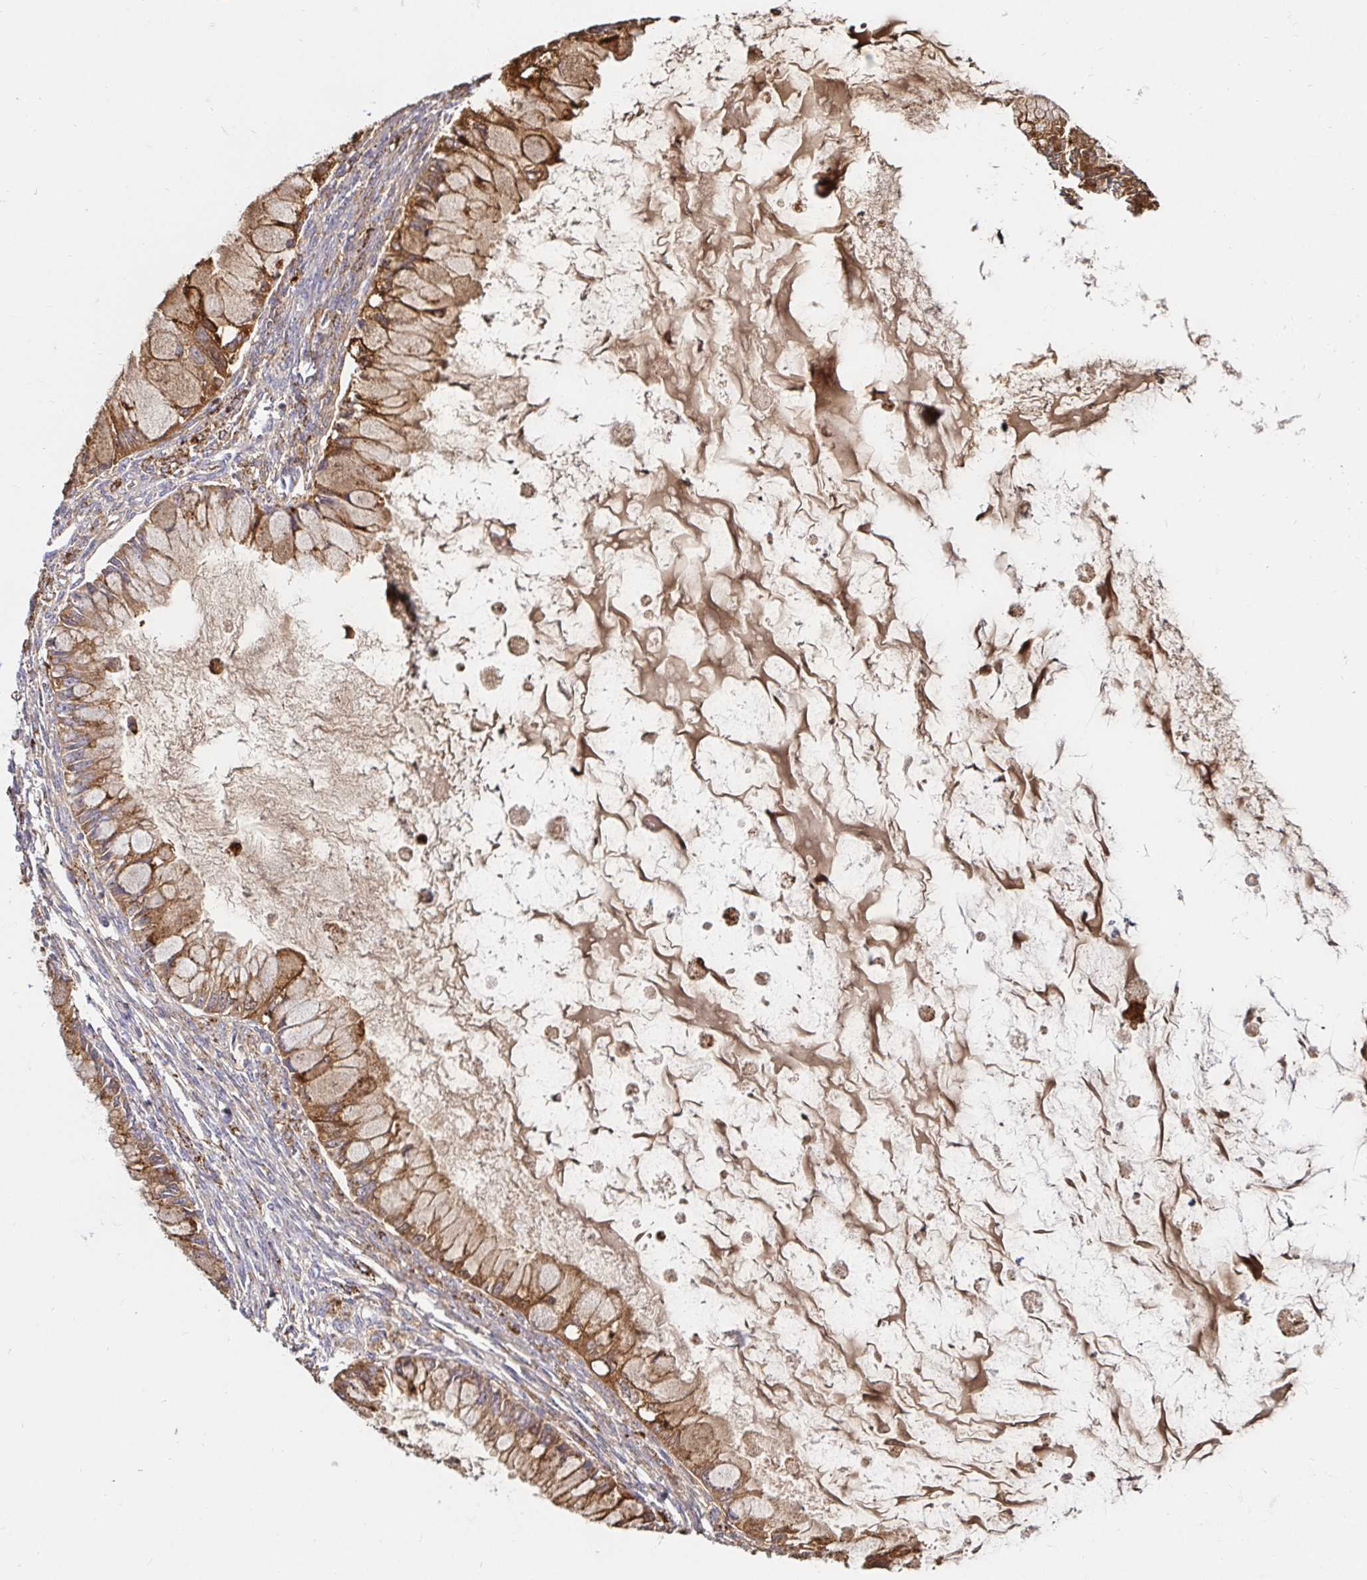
{"staining": {"intensity": "moderate", "quantity": ">75%", "location": "cytoplasmic/membranous"}, "tissue": "ovarian cancer", "cell_type": "Tumor cells", "image_type": "cancer", "snomed": [{"axis": "morphology", "description": "Cystadenocarcinoma, mucinous, NOS"}, {"axis": "topography", "description": "Ovary"}], "caption": "Moderate cytoplasmic/membranous expression for a protein is present in about >75% of tumor cells of mucinous cystadenocarcinoma (ovarian) using IHC.", "gene": "FUCA1", "patient": {"sex": "female", "age": 34}}